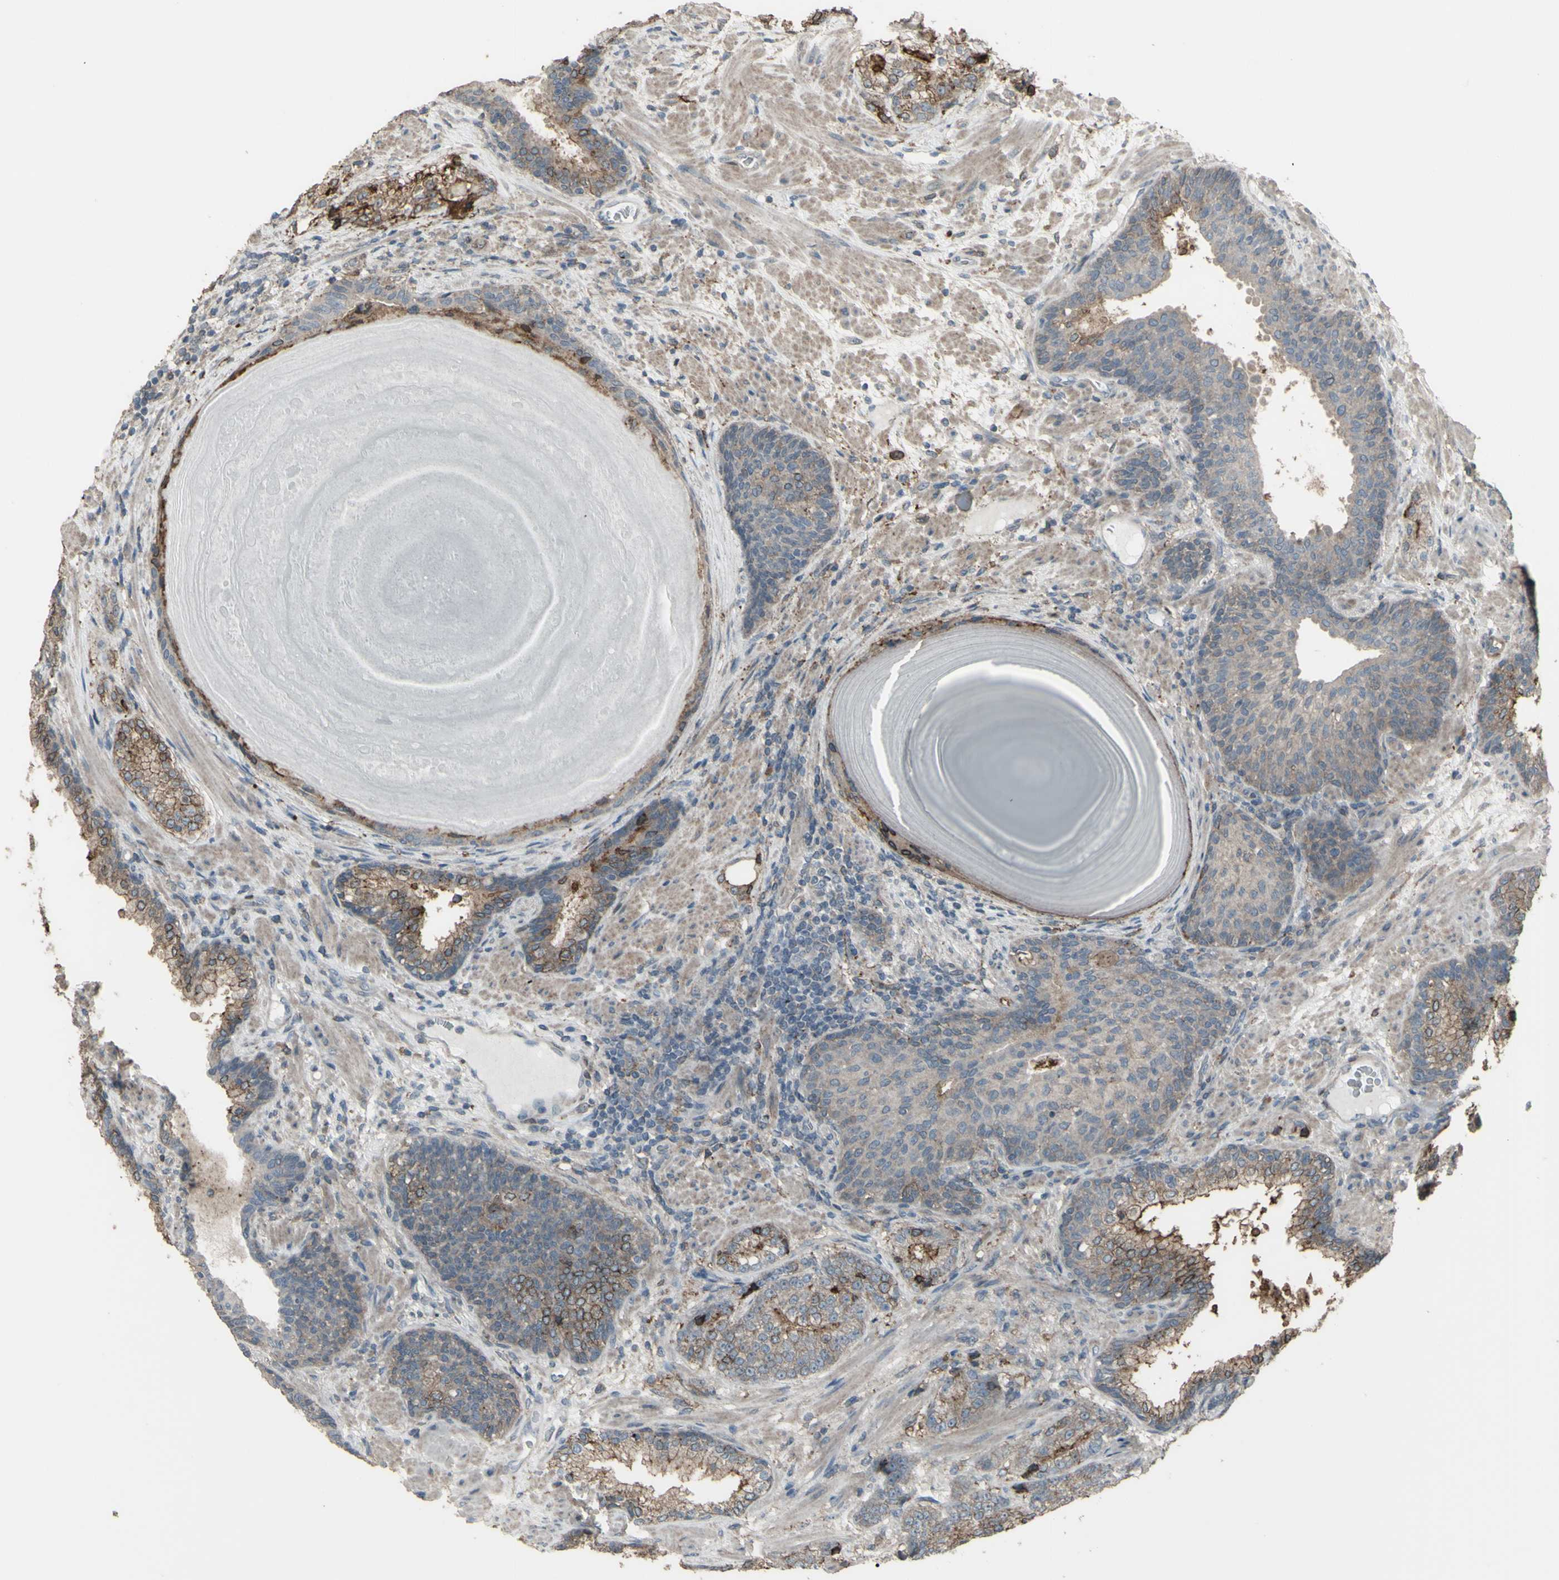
{"staining": {"intensity": "moderate", "quantity": "25%-75%", "location": "cytoplasmic/membranous"}, "tissue": "prostate cancer", "cell_type": "Tumor cells", "image_type": "cancer", "snomed": [{"axis": "morphology", "description": "Adenocarcinoma, High grade"}, {"axis": "topography", "description": "Prostate"}], "caption": "IHC histopathology image of neoplastic tissue: adenocarcinoma (high-grade) (prostate) stained using immunohistochemistry shows medium levels of moderate protein expression localized specifically in the cytoplasmic/membranous of tumor cells, appearing as a cytoplasmic/membranous brown color.", "gene": "SMO", "patient": {"sex": "male", "age": 61}}